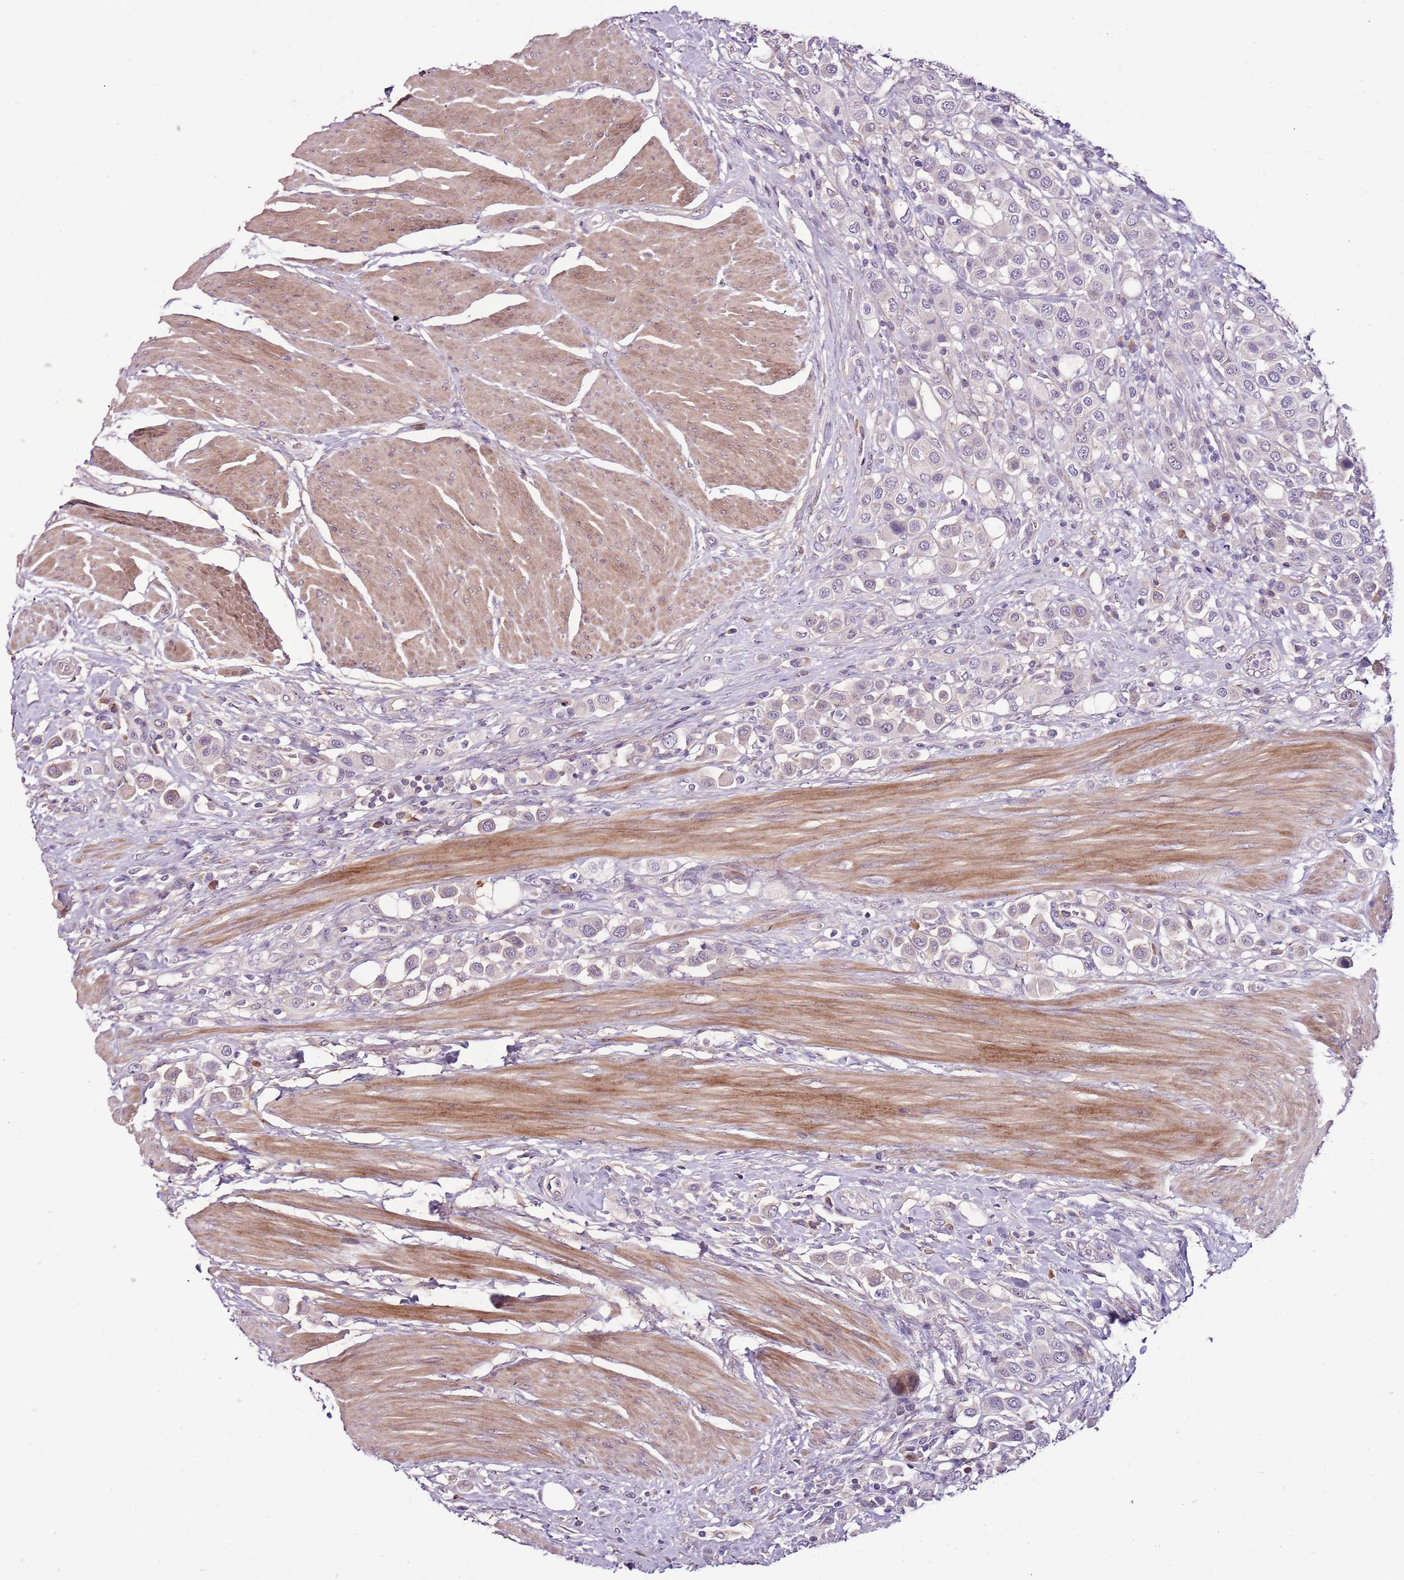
{"staining": {"intensity": "negative", "quantity": "none", "location": "none"}, "tissue": "urothelial cancer", "cell_type": "Tumor cells", "image_type": "cancer", "snomed": [{"axis": "morphology", "description": "Urothelial carcinoma, High grade"}, {"axis": "topography", "description": "Urinary bladder"}], "caption": "This is a image of immunohistochemistry staining of high-grade urothelial carcinoma, which shows no expression in tumor cells.", "gene": "NKX2-3", "patient": {"sex": "male", "age": 50}}